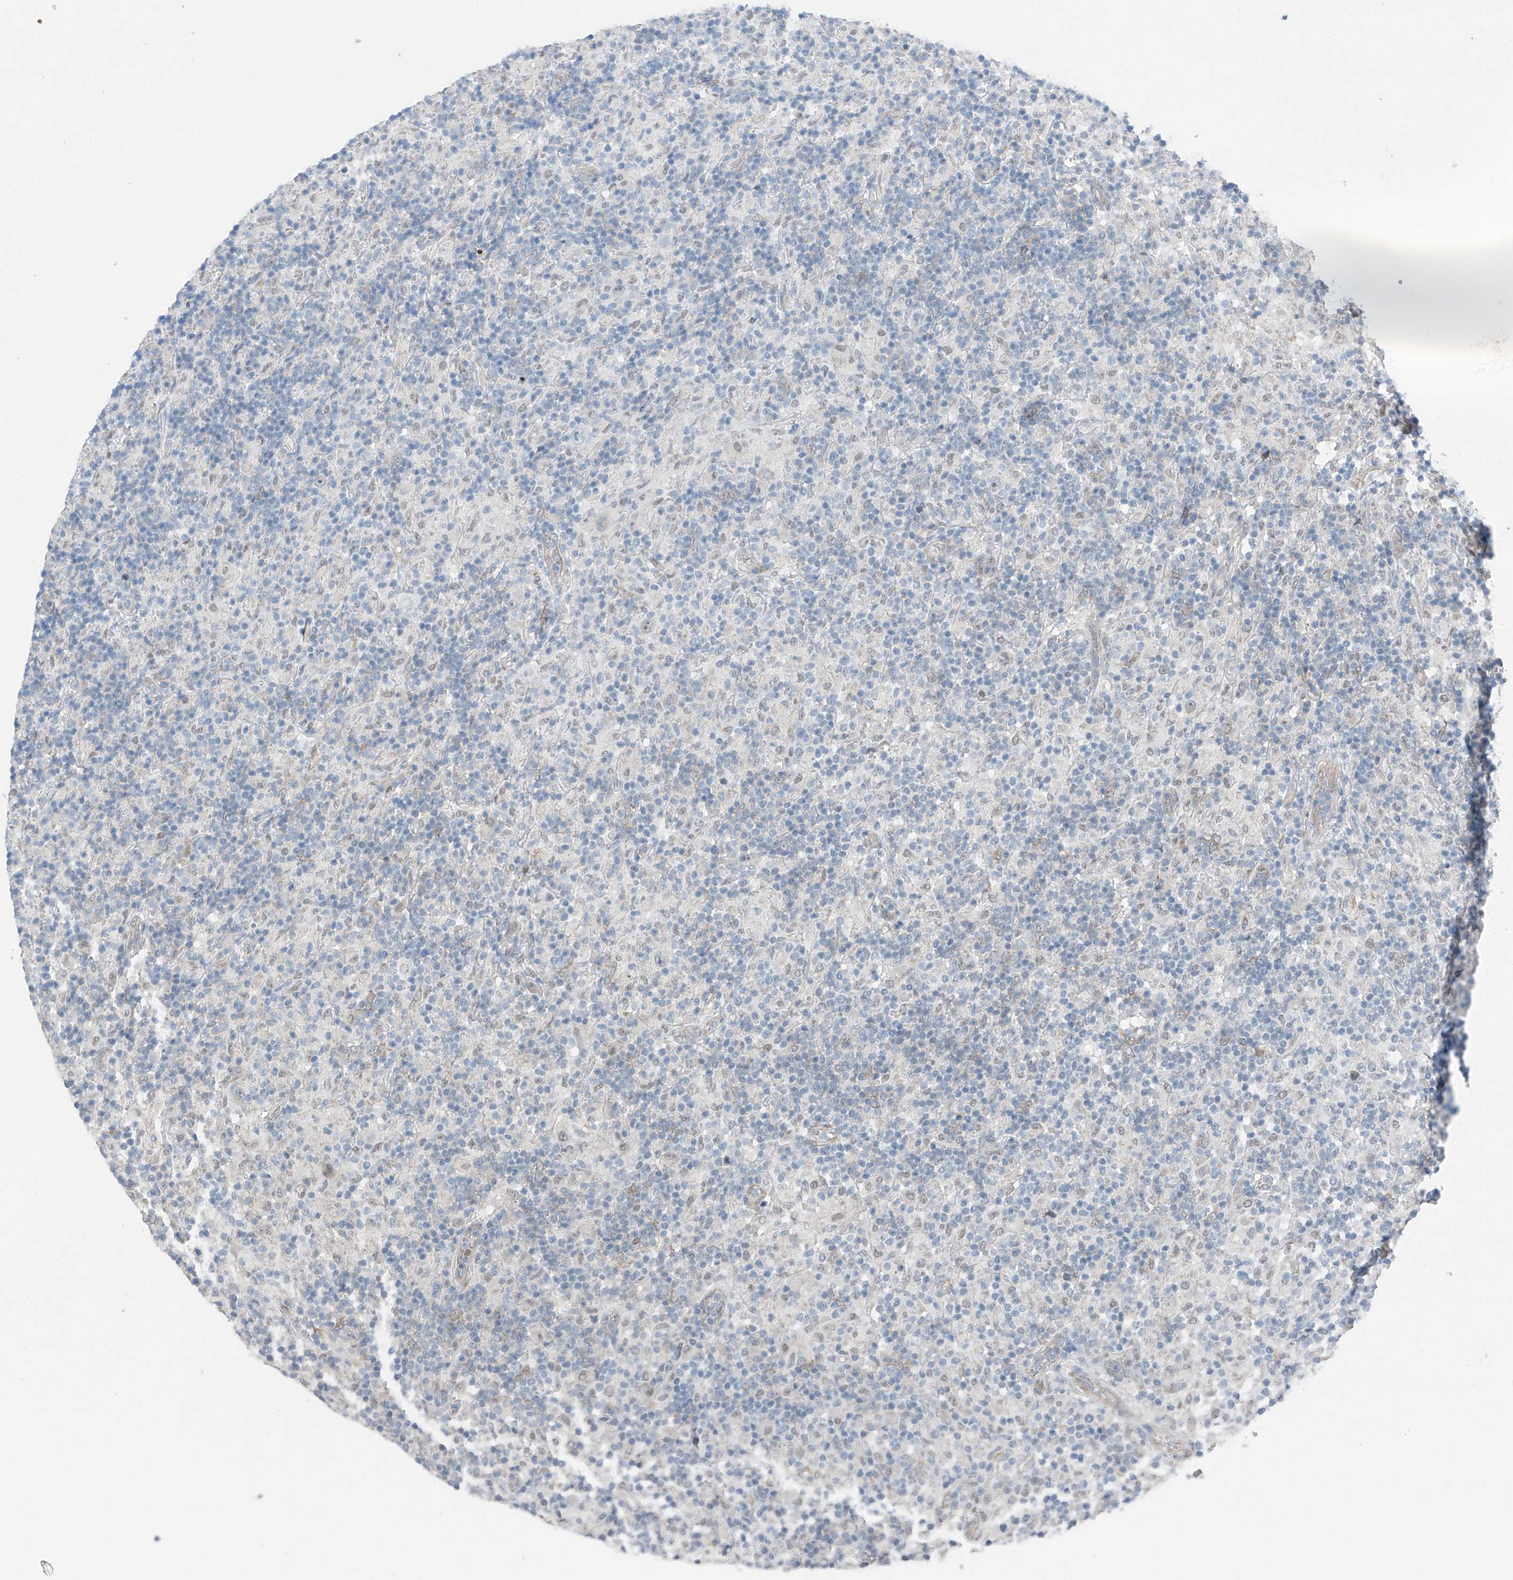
{"staining": {"intensity": "negative", "quantity": "none", "location": "none"}, "tissue": "lymphoma", "cell_type": "Tumor cells", "image_type": "cancer", "snomed": [{"axis": "morphology", "description": "Hodgkin's disease, NOS"}, {"axis": "topography", "description": "Lymph node"}], "caption": "Tumor cells are negative for protein expression in human lymphoma. The staining is performed using DAB brown chromogen with nuclei counter-stained in using hematoxylin.", "gene": "CYP4V2", "patient": {"sex": "male", "age": 70}}